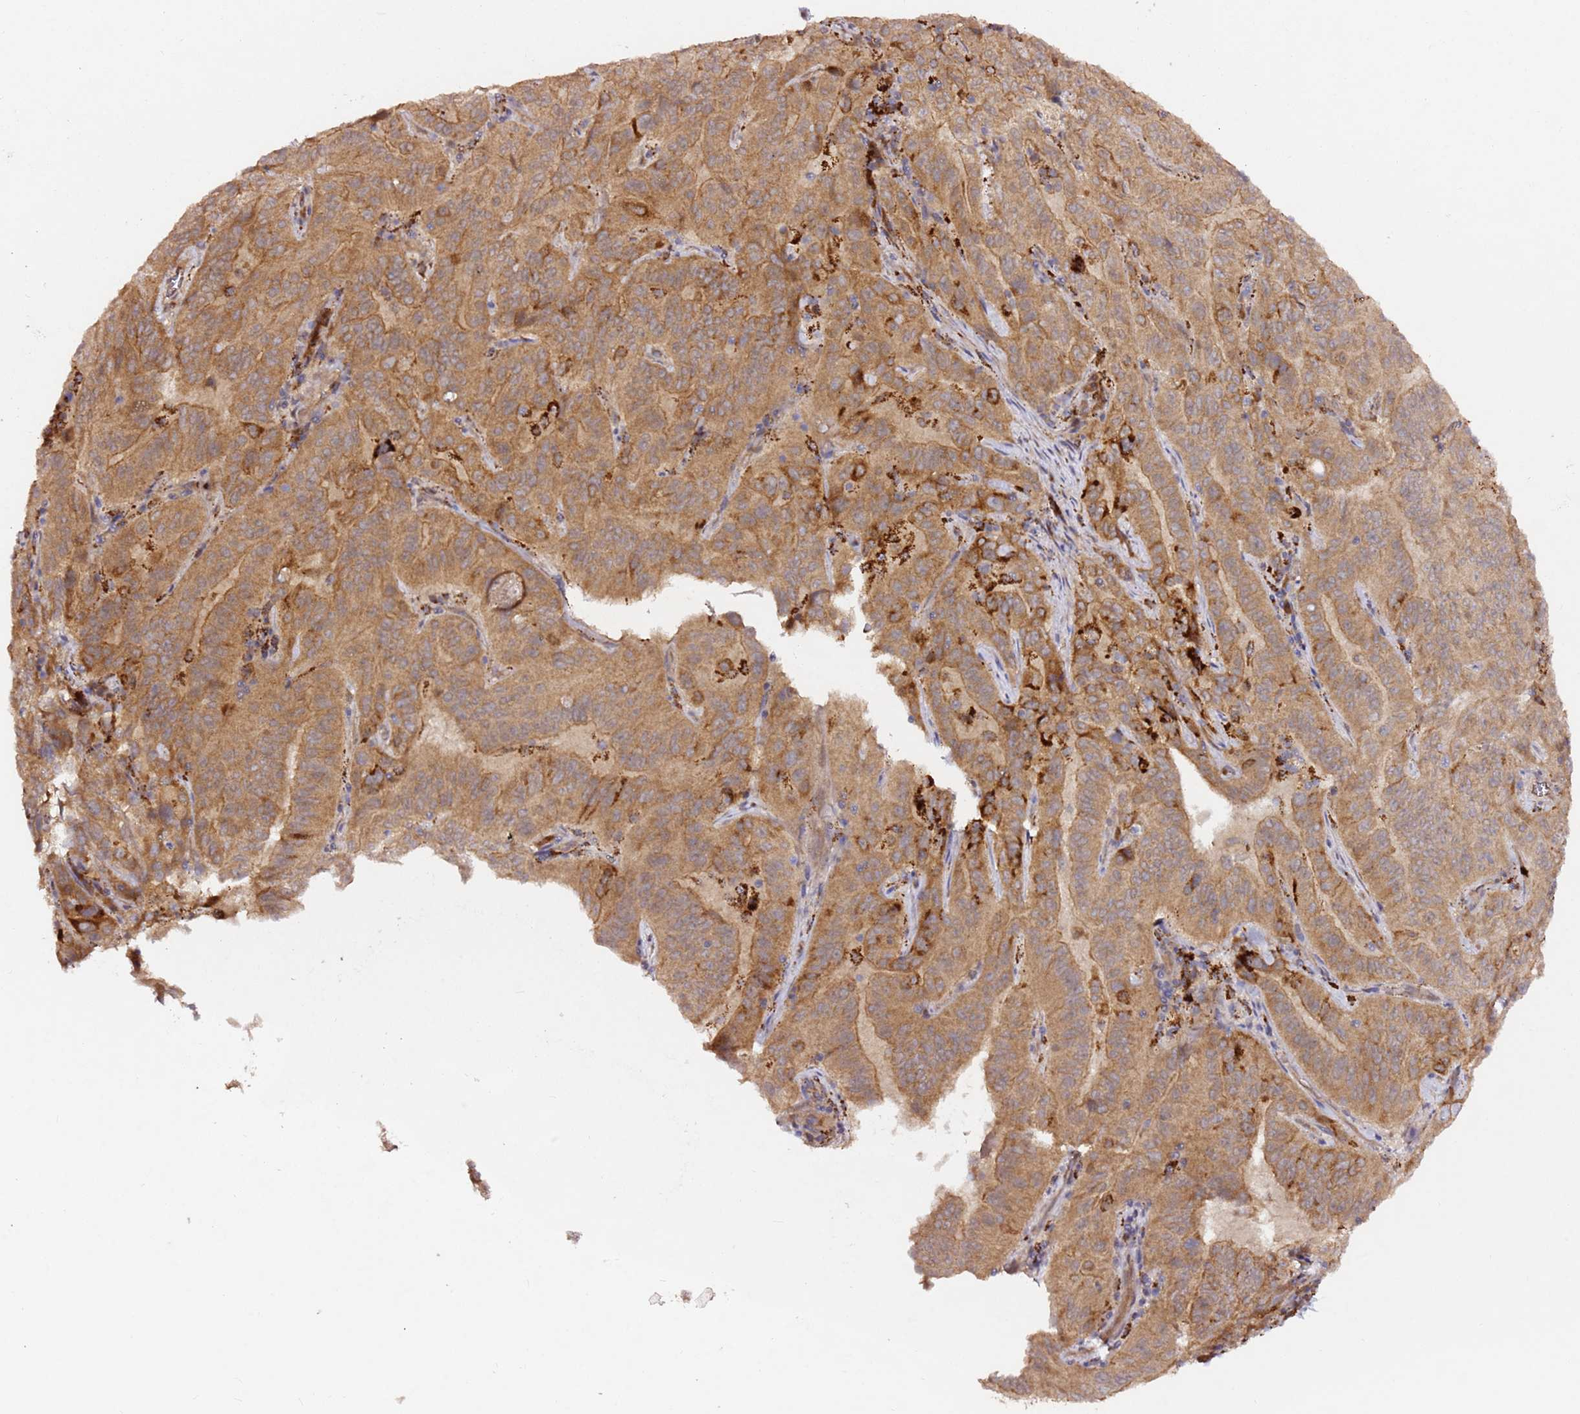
{"staining": {"intensity": "moderate", "quantity": ">75%", "location": "cytoplasmic/membranous"}, "tissue": "pancreatic cancer", "cell_type": "Tumor cells", "image_type": "cancer", "snomed": [{"axis": "morphology", "description": "Adenocarcinoma, NOS"}, {"axis": "topography", "description": "Pancreas"}], "caption": "Human pancreatic cancer (adenocarcinoma) stained with a brown dye shows moderate cytoplasmic/membranous positive expression in approximately >75% of tumor cells.", "gene": "ALG11", "patient": {"sex": "male", "age": 63}}